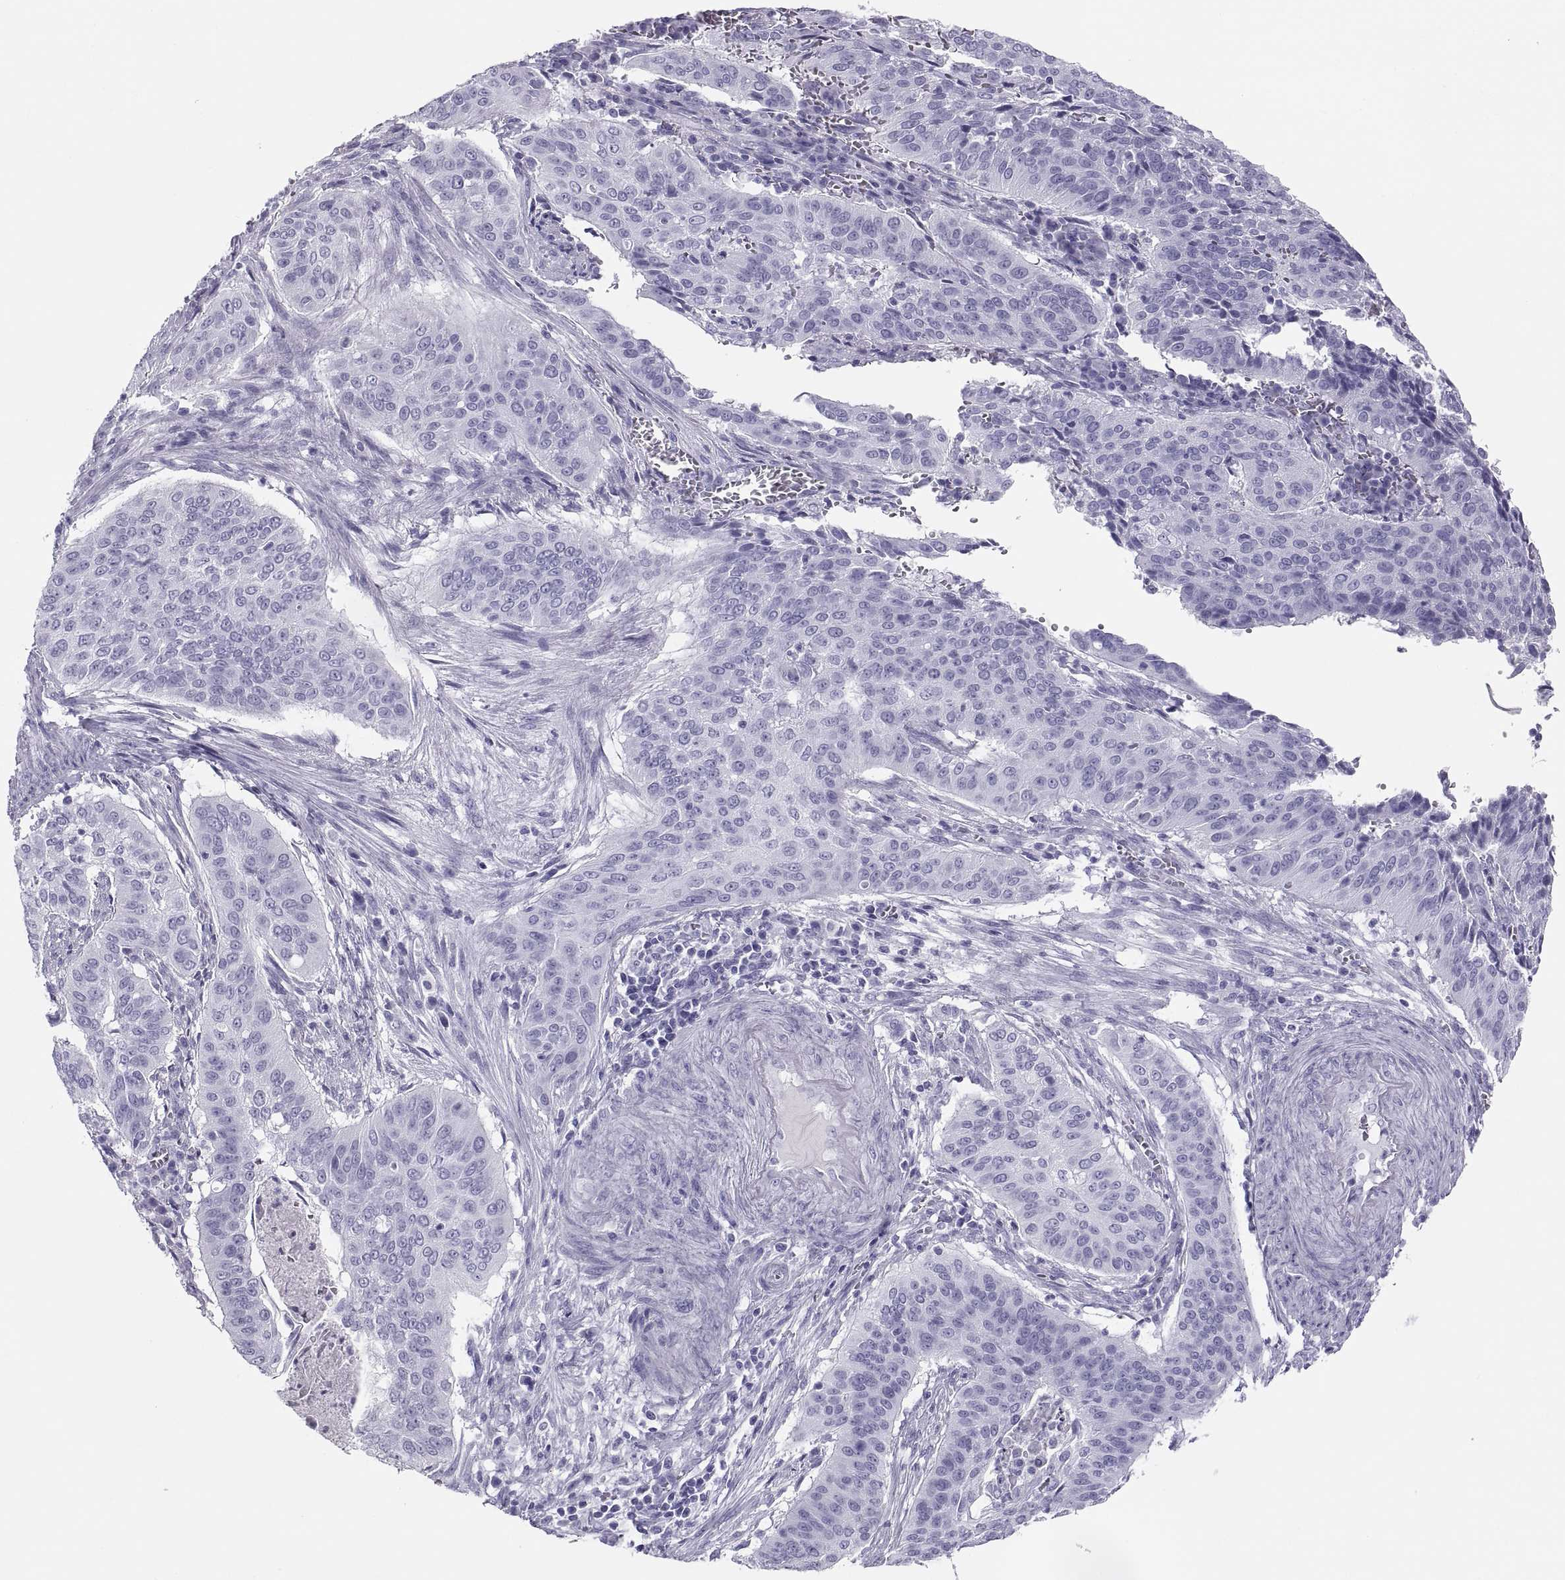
{"staining": {"intensity": "negative", "quantity": "none", "location": "none"}, "tissue": "cervical cancer", "cell_type": "Tumor cells", "image_type": "cancer", "snomed": [{"axis": "morphology", "description": "Squamous cell carcinoma, NOS"}, {"axis": "topography", "description": "Cervix"}], "caption": "Immunohistochemistry of cervical cancer (squamous cell carcinoma) demonstrates no expression in tumor cells.", "gene": "SEMG1", "patient": {"sex": "female", "age": 39}}